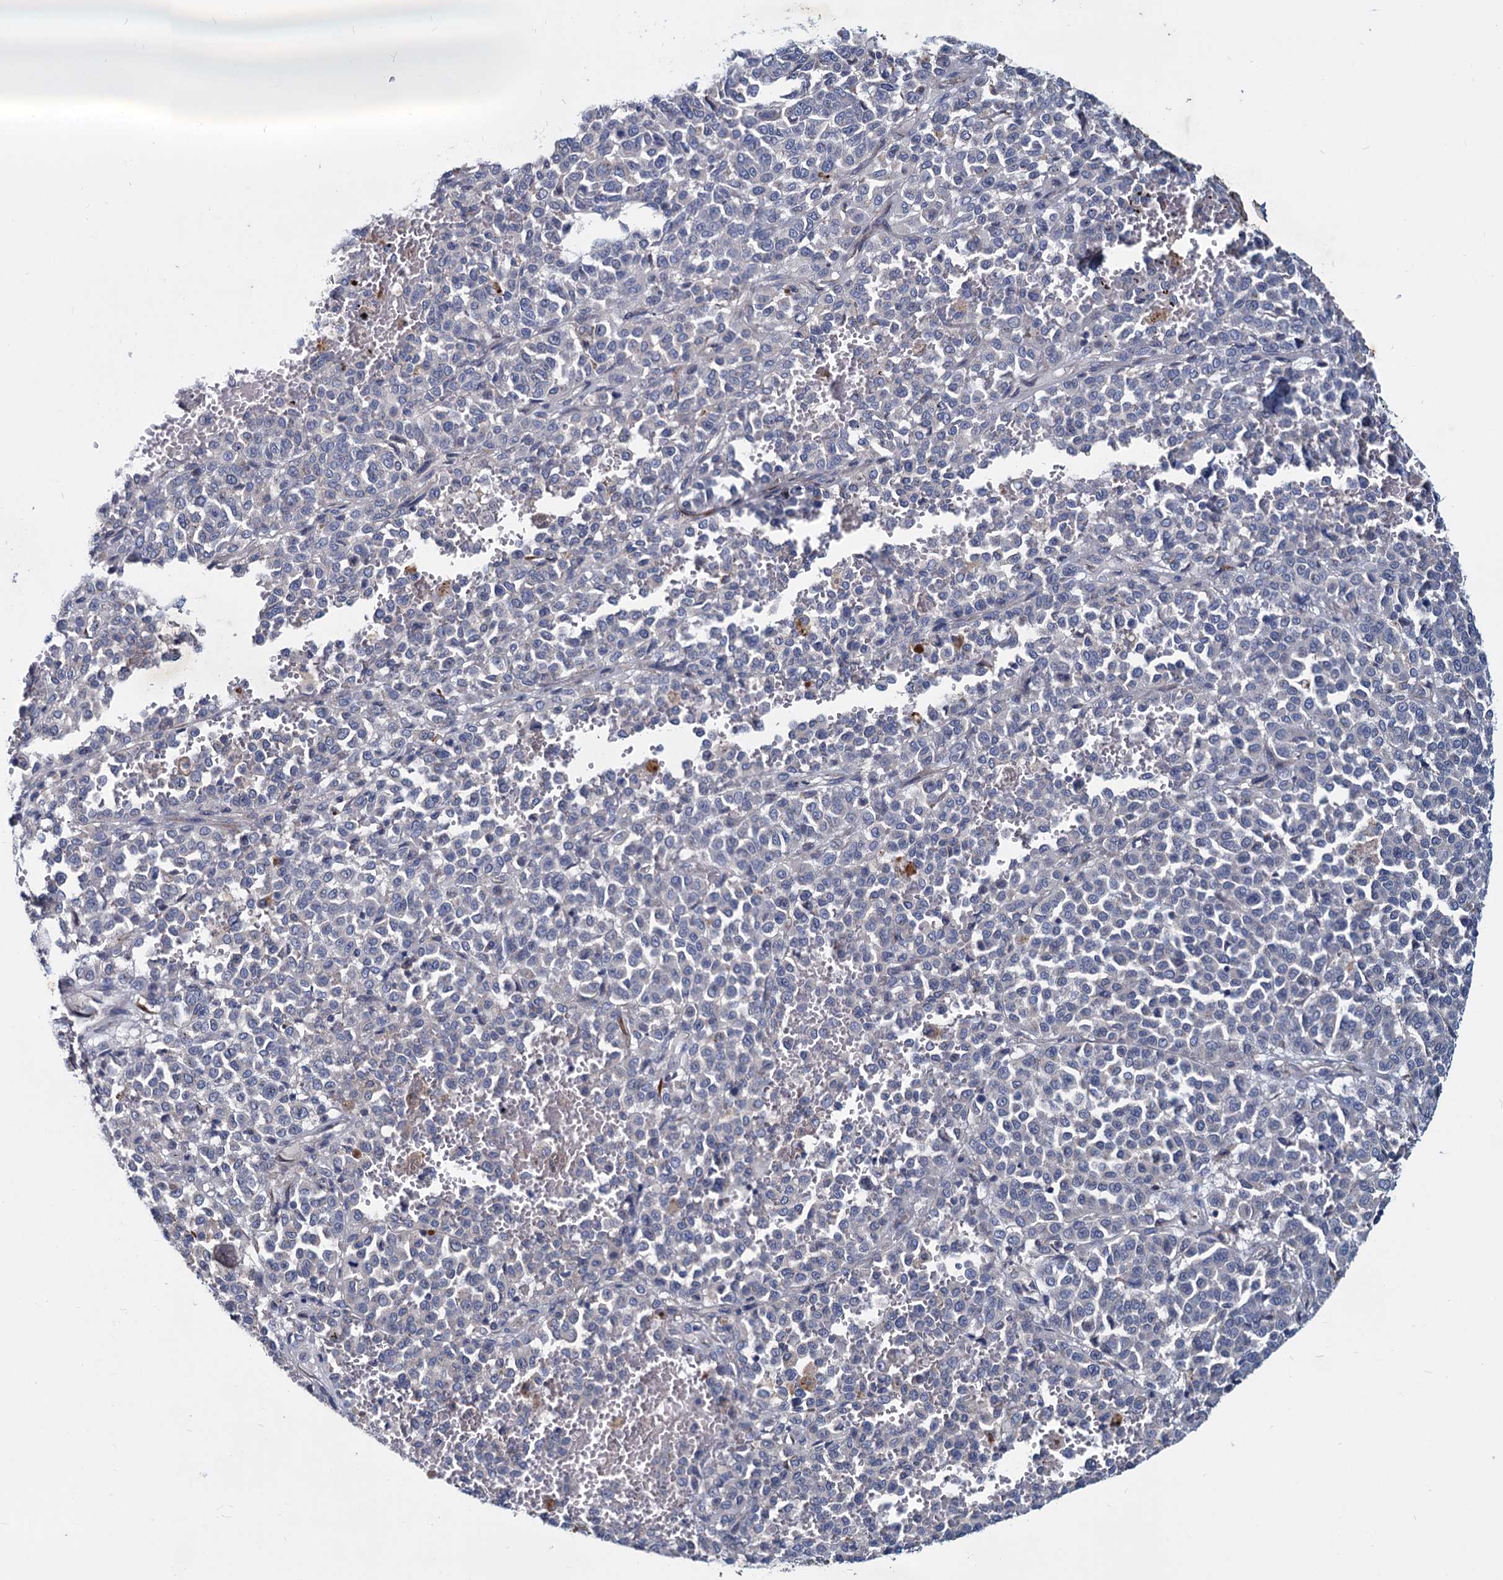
{"staining": {"intensity": "negative", "quantity": "none", "location": "none"}, "tissue": "melanoma", "cell_type": "Tumor cells", "image_type": "cancer", "snomed": [{"axis": "morphology", "description": "Malignant melanoma, Metastatic site"}, {"axis": "topography", "description": "Pancreas"}], "caption": "Immunohistochemical staining of human melanoma exhibits no significant positivity in tumor cells.", "gene": "AGBL4", "patient": {"sex": "female", "age": 30}}